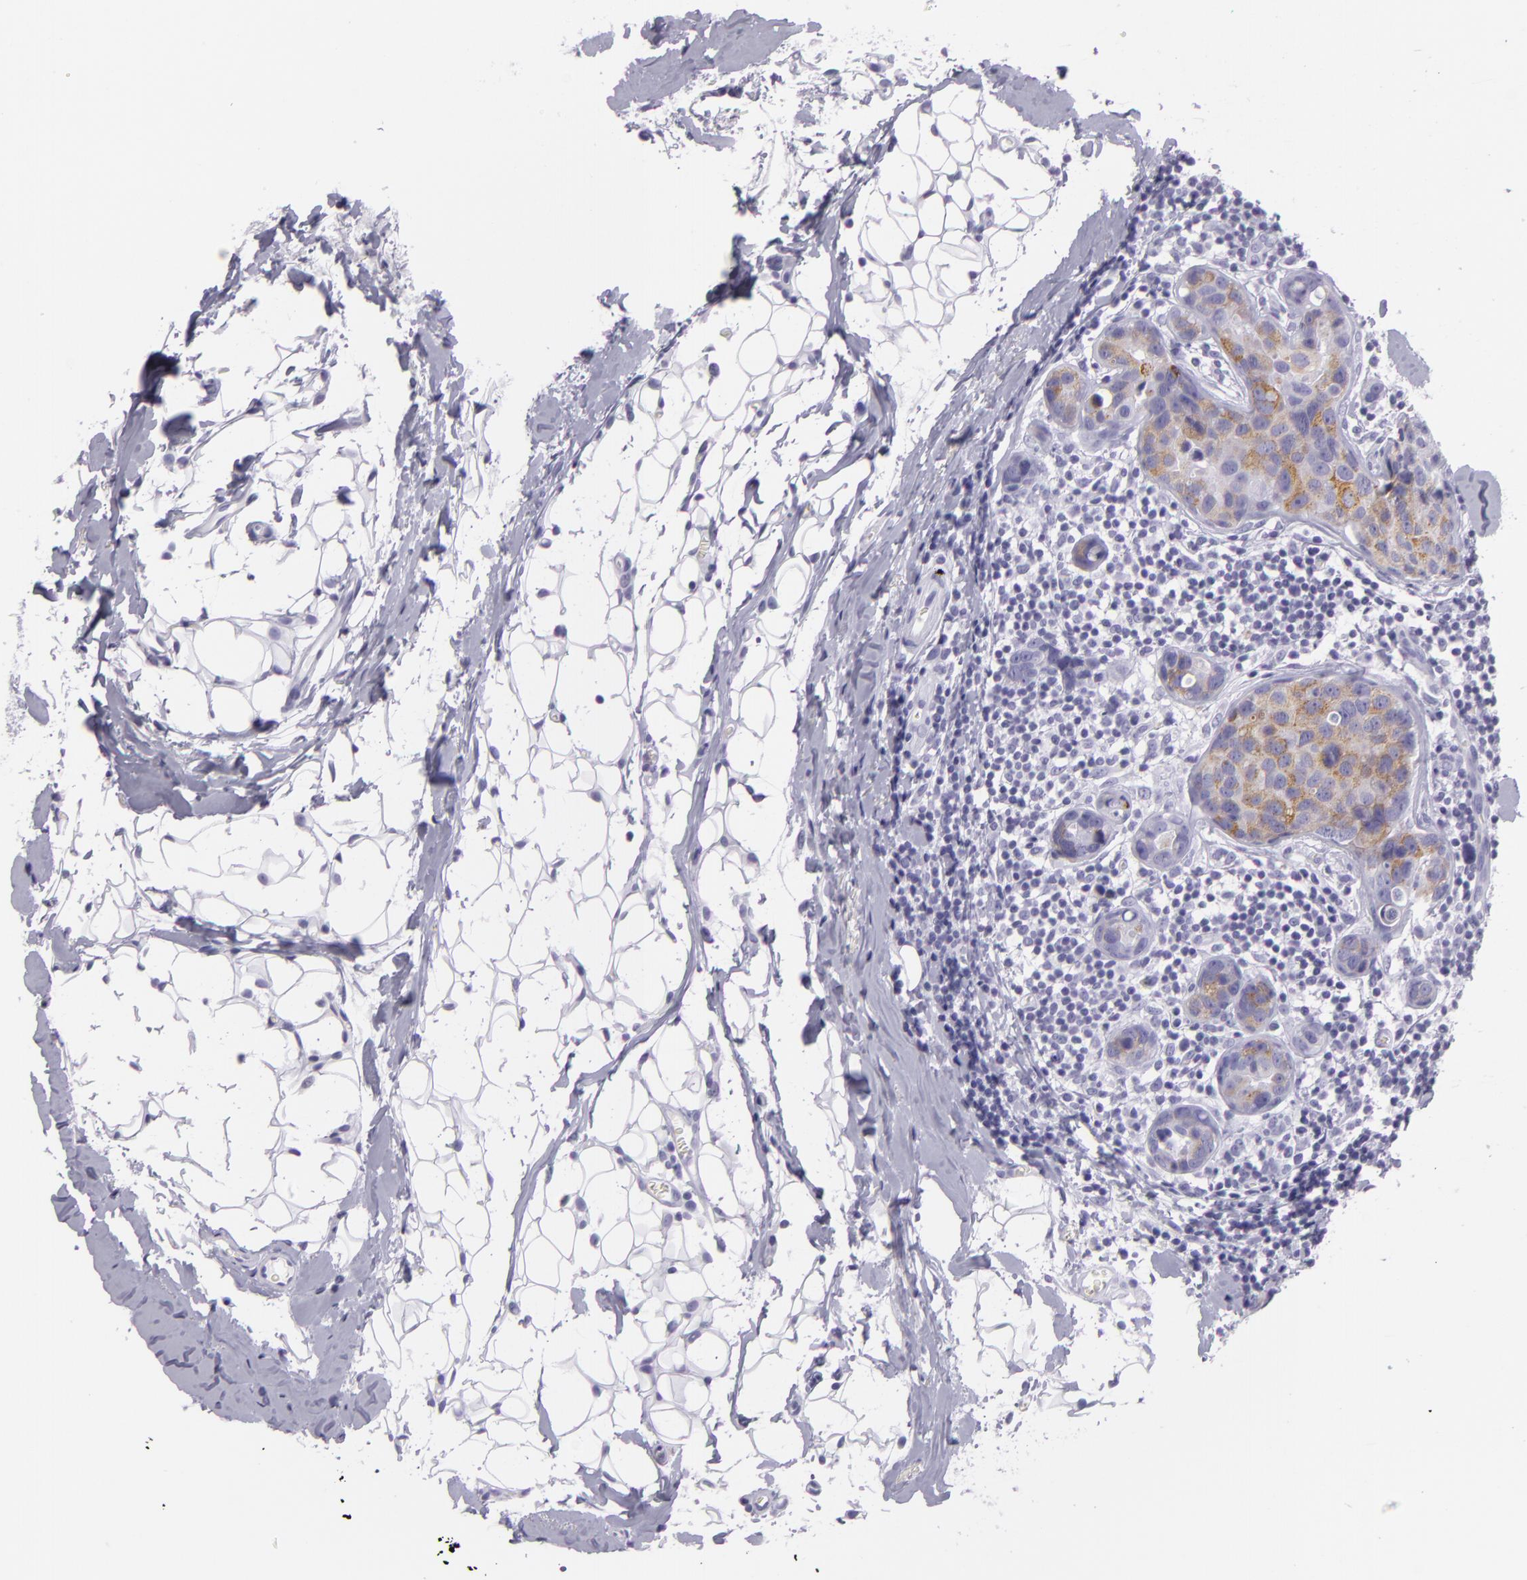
{"staining": {"intensity": "moderate", "quantity": "25%-75%", "location": "cytoplasmic/membranous"}, "tissue": "breast cancer", "cell_type": "Tumor cells", "image_type": "cancer", "snomed": [{"axis": "morphology", "description": "Duct carcinoma"}, {"axis": "topography", "description": "Breast"}], "caption": "Protein staining reveals moderate cytoplasmic/membranous positivity in about 25%-75% of tumor cells in breast cancer.", "gene": "MUC6", "patient": {"sex": "female", "age": 24}}